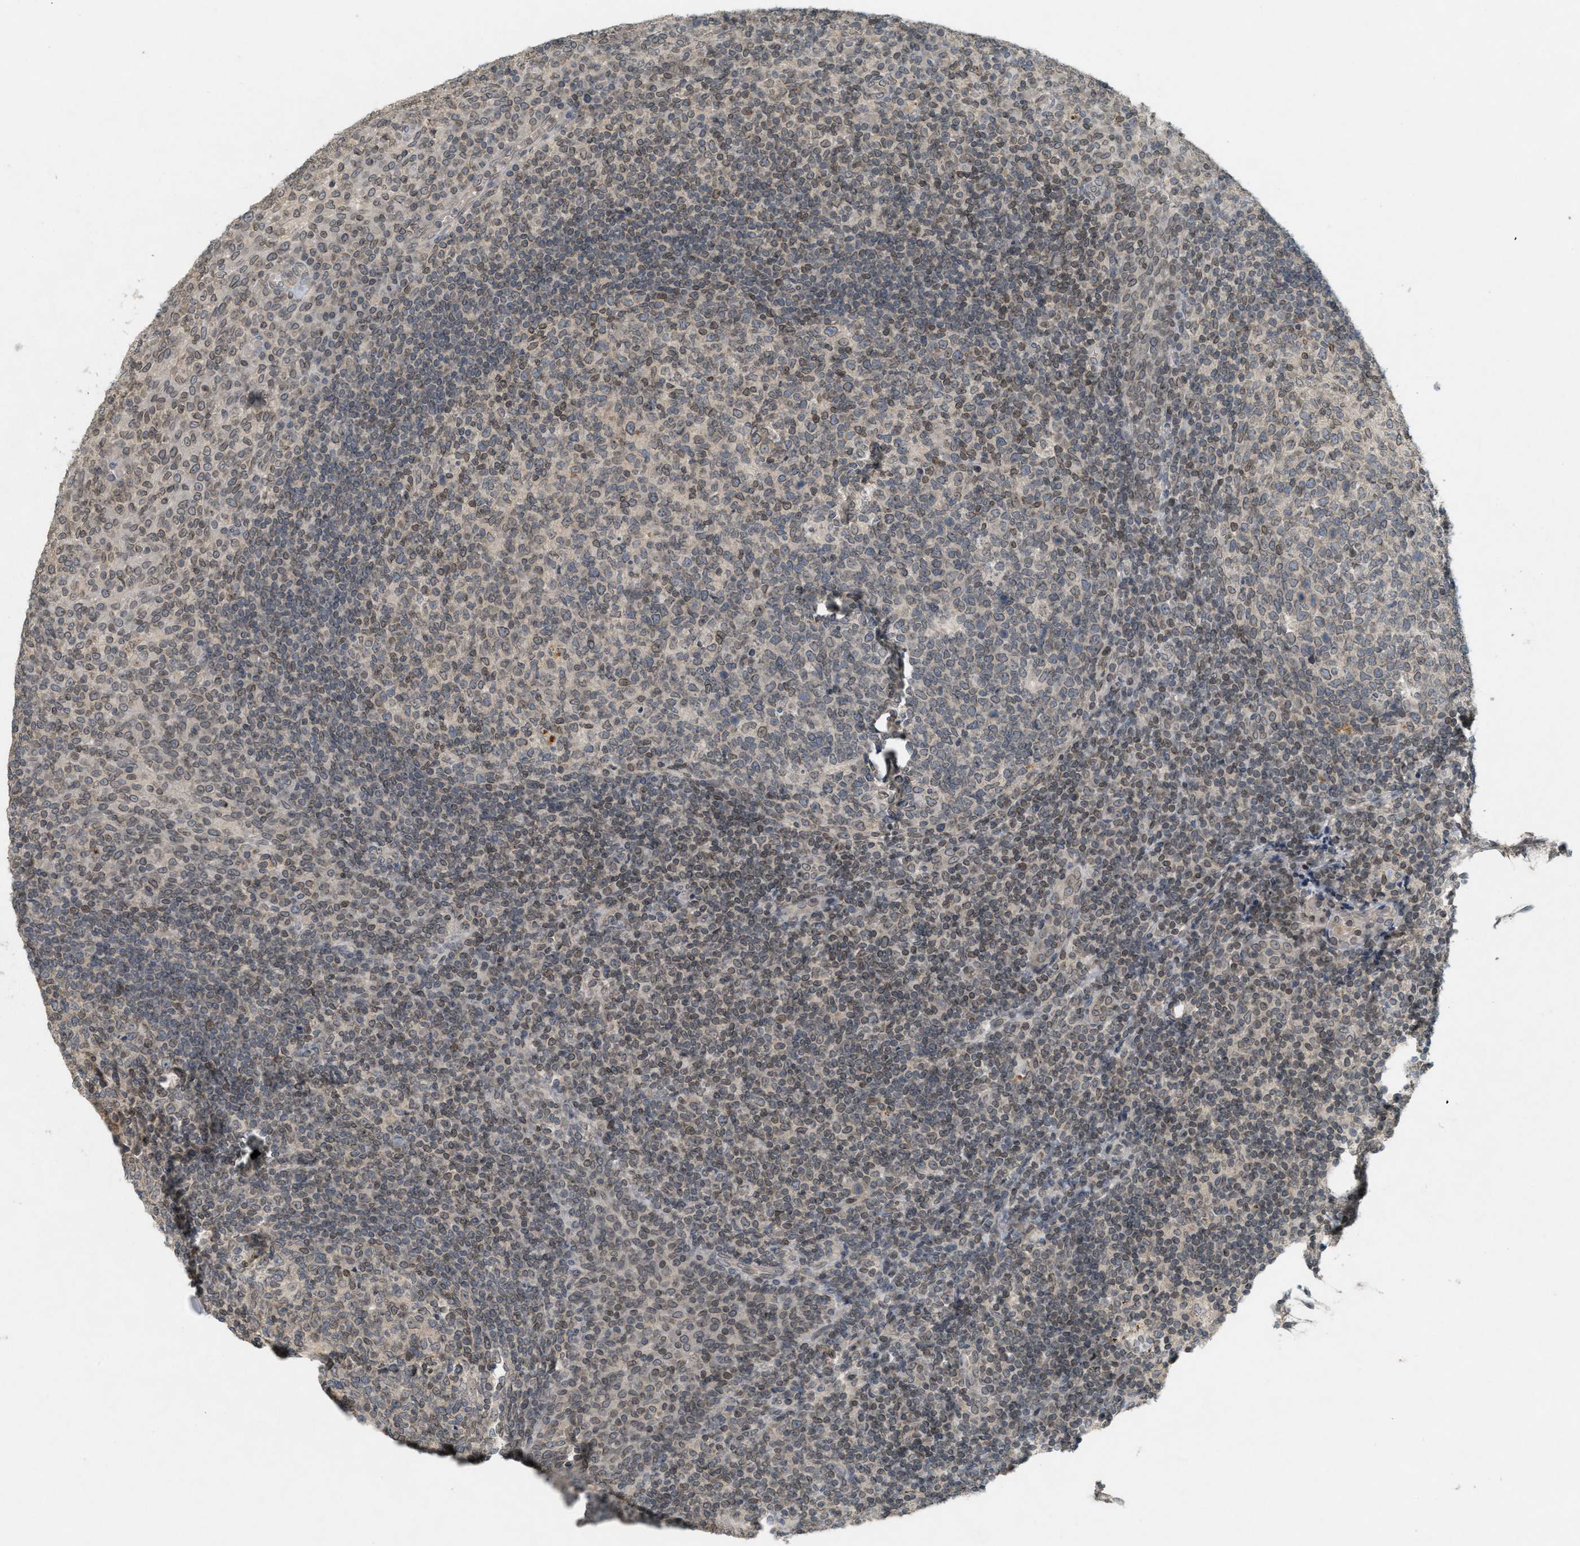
{"staining": {"intensity": "moderate", "quantity": ">75%", "location": "cytoplasmic/membranous,nuclear"}, "tissue": "tonsil", "cell_type": "Germinal center cells", "image_type": "normal", "snomed": [{"axis": "morphology", "description": "Normal tissue, NOS"}, {"axis": "topography", "description": "Tonsil"}], "caption": "Germinal center cells exhibit medium levels of moderate cytoplasmic/membranous,nuclear staining in about >75% of cells in benign human tonsil. The staining is performed using DAB (3,3'-diaminobenzidine) brown chromogen to label protein expression. The nuclei are counter-stained blue using hematoxylin.", "gene": "ABHD6", "patient": {"sex": "female", "age": 19}}